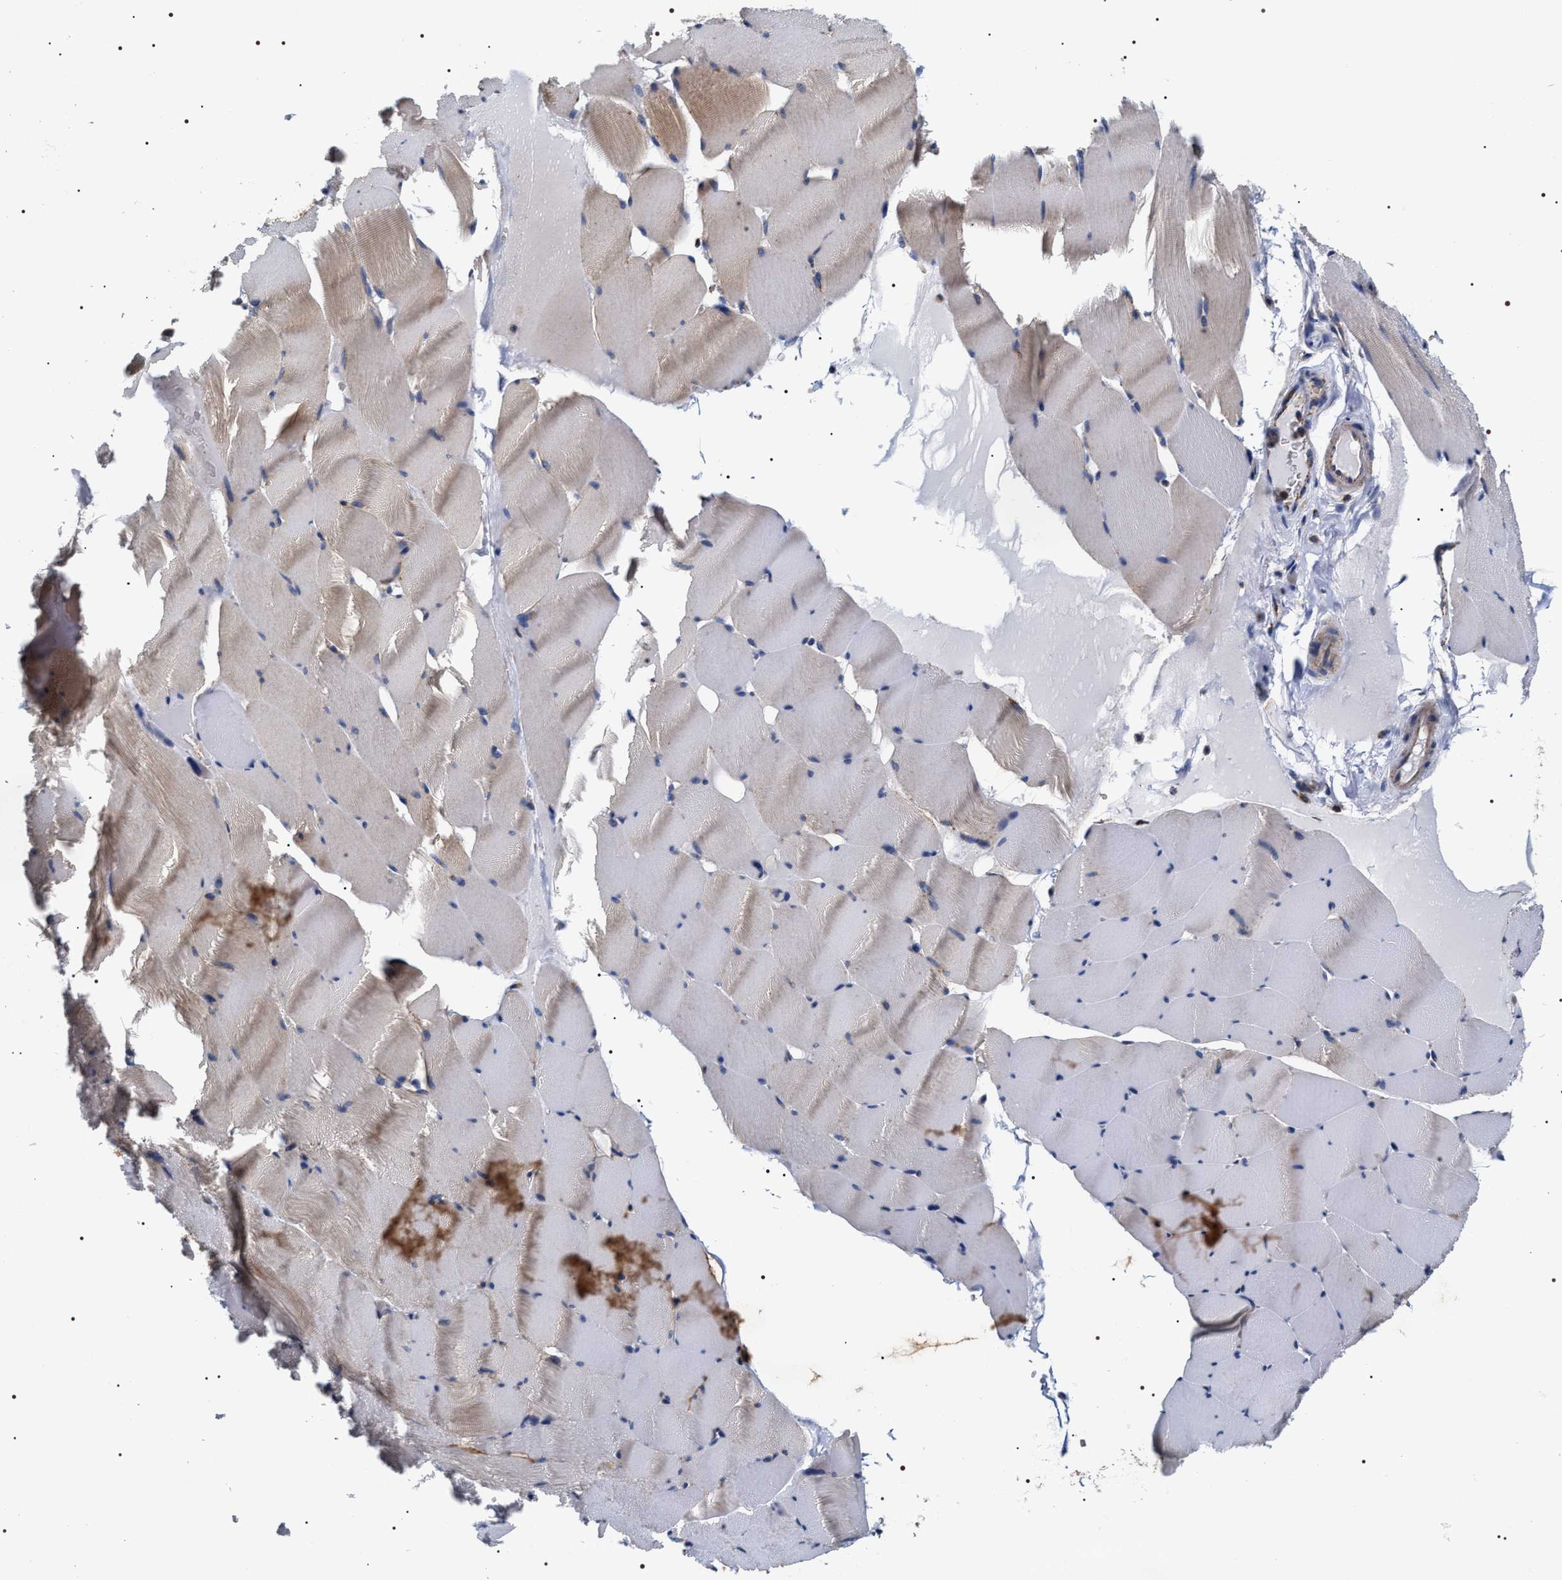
{"staining": {"intensity": "moderate", "quantity": "<25%", "location": "cytoplasmic/membranous"}, "tissue": "skeletal muscle", "cell_type": "Myocytes", "image_type": "normal", "snomed": [{"axis": "morphology", "description": "Normal tissue, NOS"}, {"axis": "topography", "description": "Skeletal muscle"}], "caption": "Brown immunohistochemical staining in benign skeletal muscle shows moderate cytoplasmic/membranous expression in approximately <25% of myocytes. (Stains: DAB in brown, nuclei in blue, Microscopy: brightfield microscopy at high magnification).", "gene": "COG5", "patient": {"sex": "male", "age": 62}}